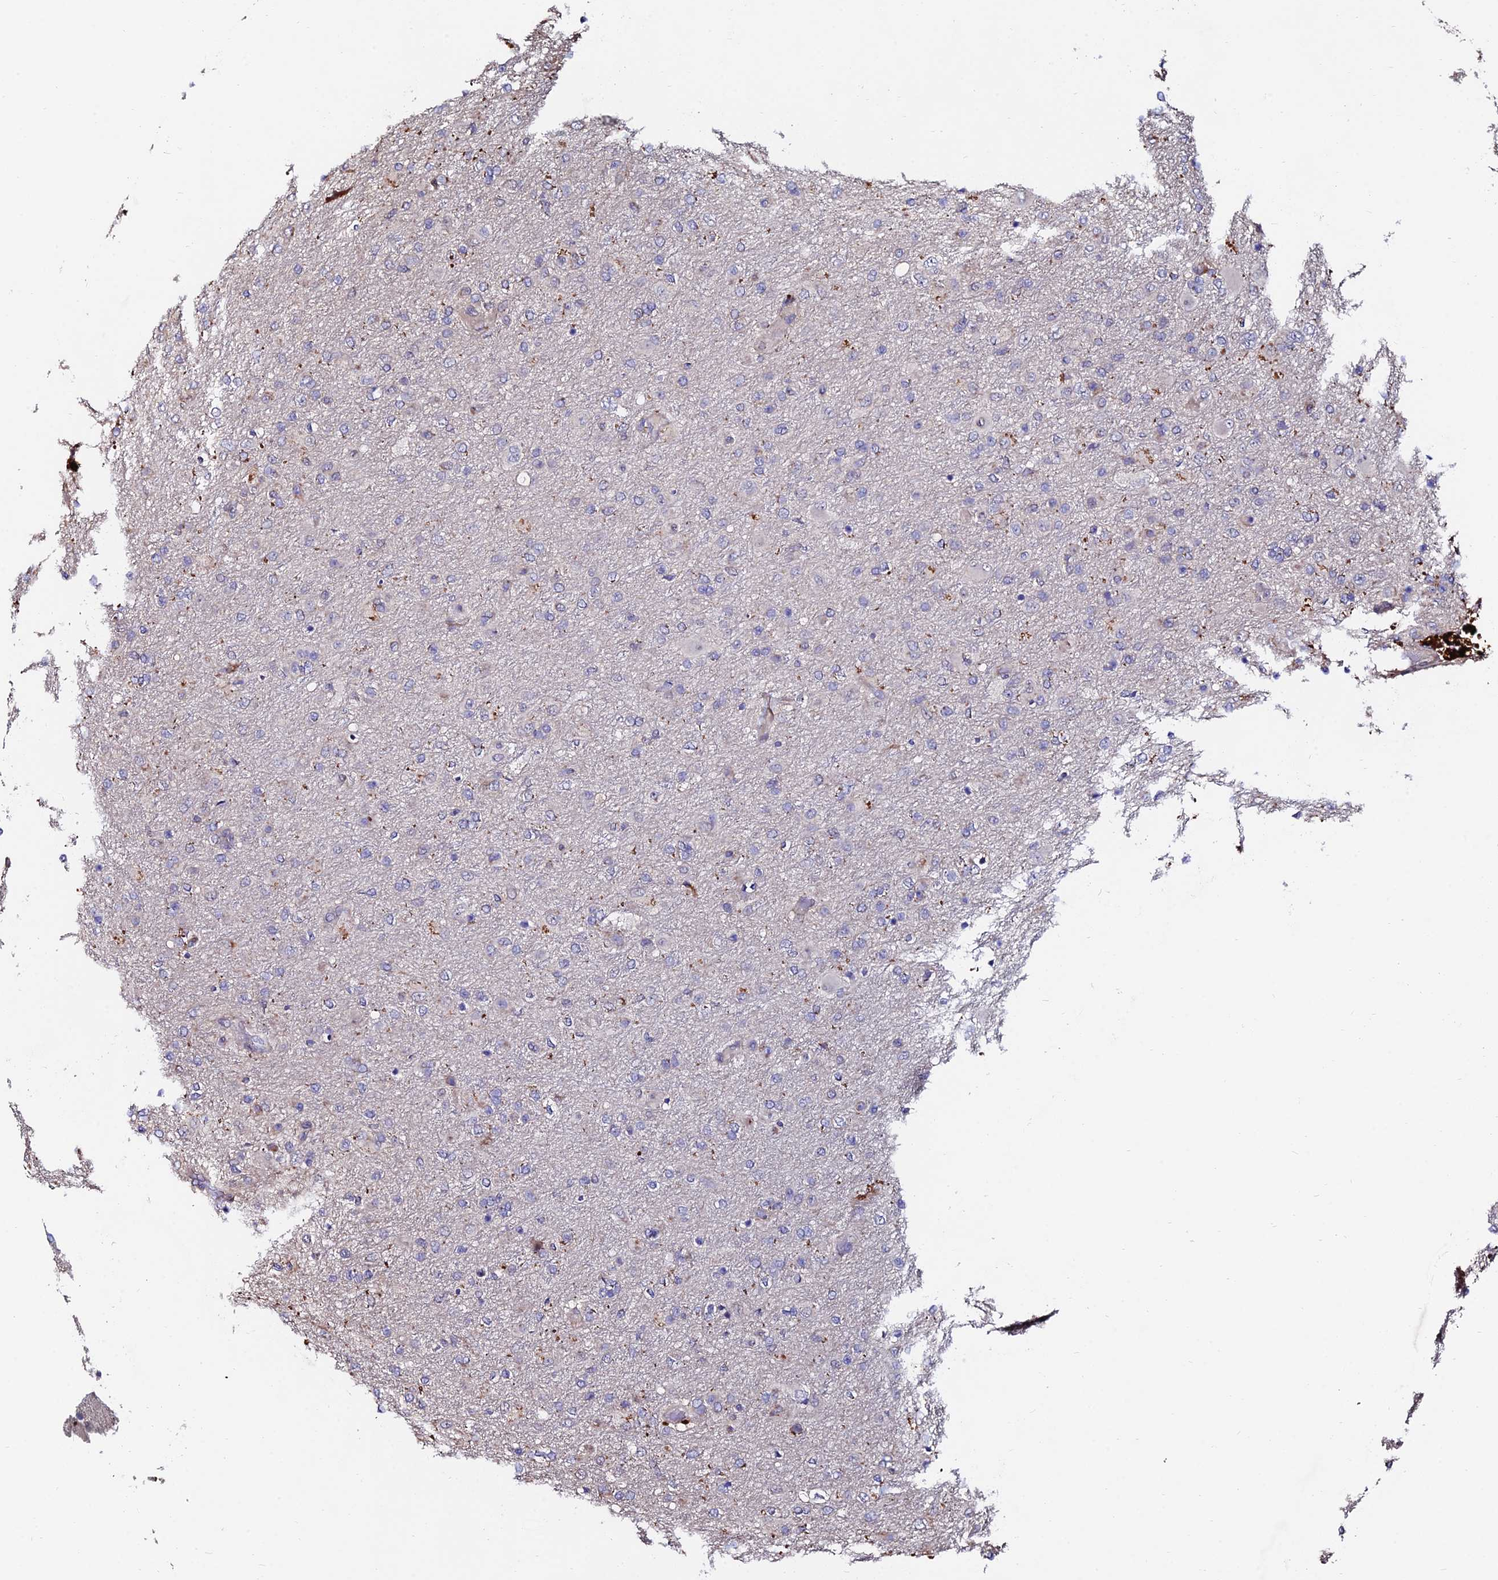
{"staining": {"intensity": "negative", "quantity": "none", "location": "none"}, "tissue": "glioma", "cell_type": "Tumor cells", "image_type": "cancer", "snomed": [{"axis": "morphology", "description": "Glioma, malignant, Low grade"}, {"axis": "topography", "description": "Brain"}], "caption": "This is an immunohistochemistry (IHC) image of human malignant low-grade glioma. There is no positivity in tumor cells.", "gene": "ACTR5", "patient": {"sex": "male", "age": 65}}